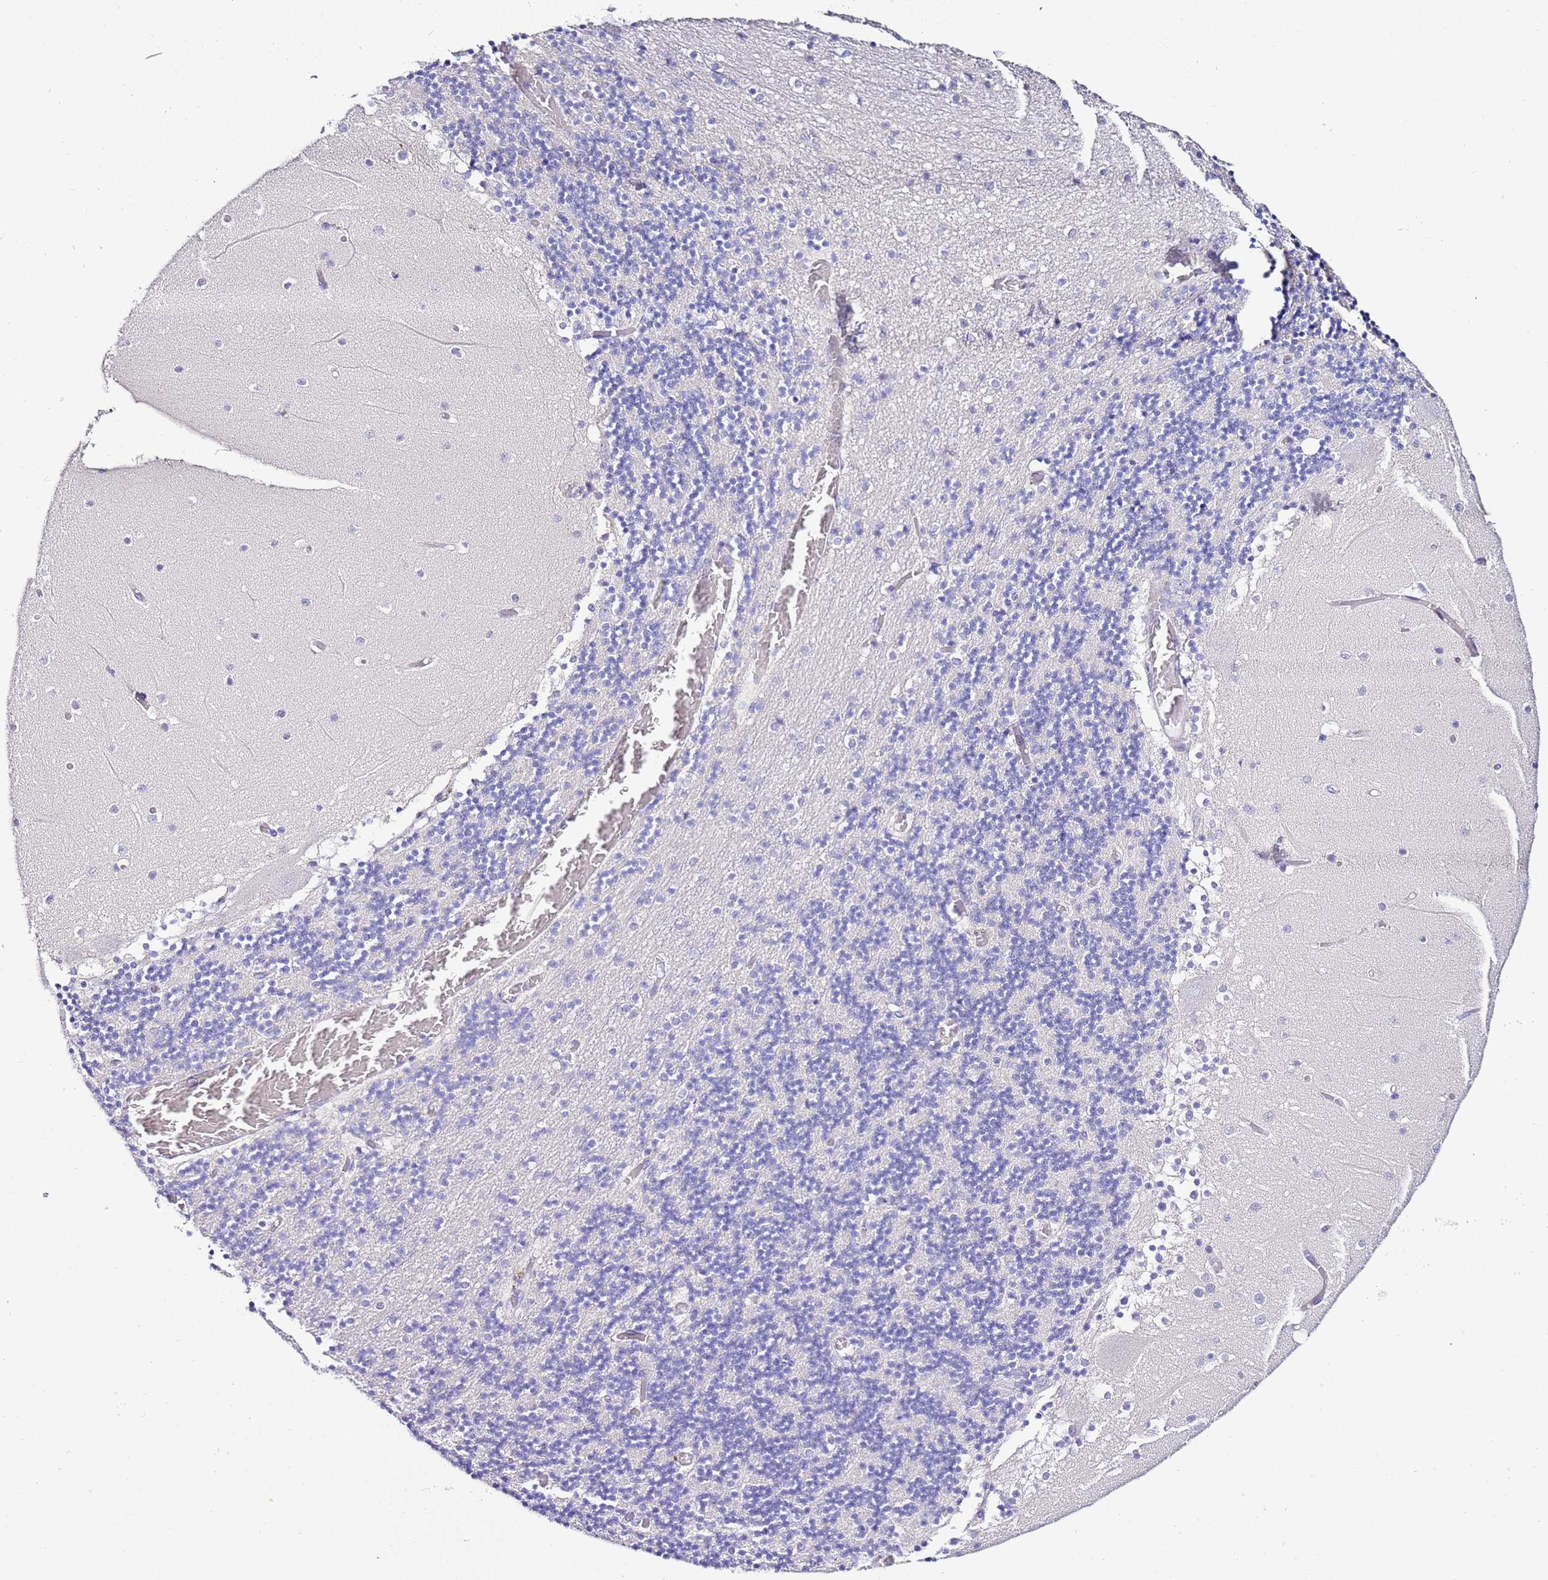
{"staining": {"intensity": "negative", "quantity": "none", "location": "none"}, "tissue": "cerebellum", "cell_type": "Cells in granular layer", "image_type": "normal", "snomed": [{"axis": "morphology", "description": "Normal tissue, NOS"}, {"axis": "topography", "description": "Cerebellum"}], "caption": "High magnification brightfield microscopy of benign cerebellum stained with DAB (3,3'-diaminobenzidine) (brown) and counterstained with hematoxylin (blue): cells in granular layer show no significant expression. (DAB IHC, high magnification).", "gene": "HGD", "patient": {"sex": "female", "age": 28}}